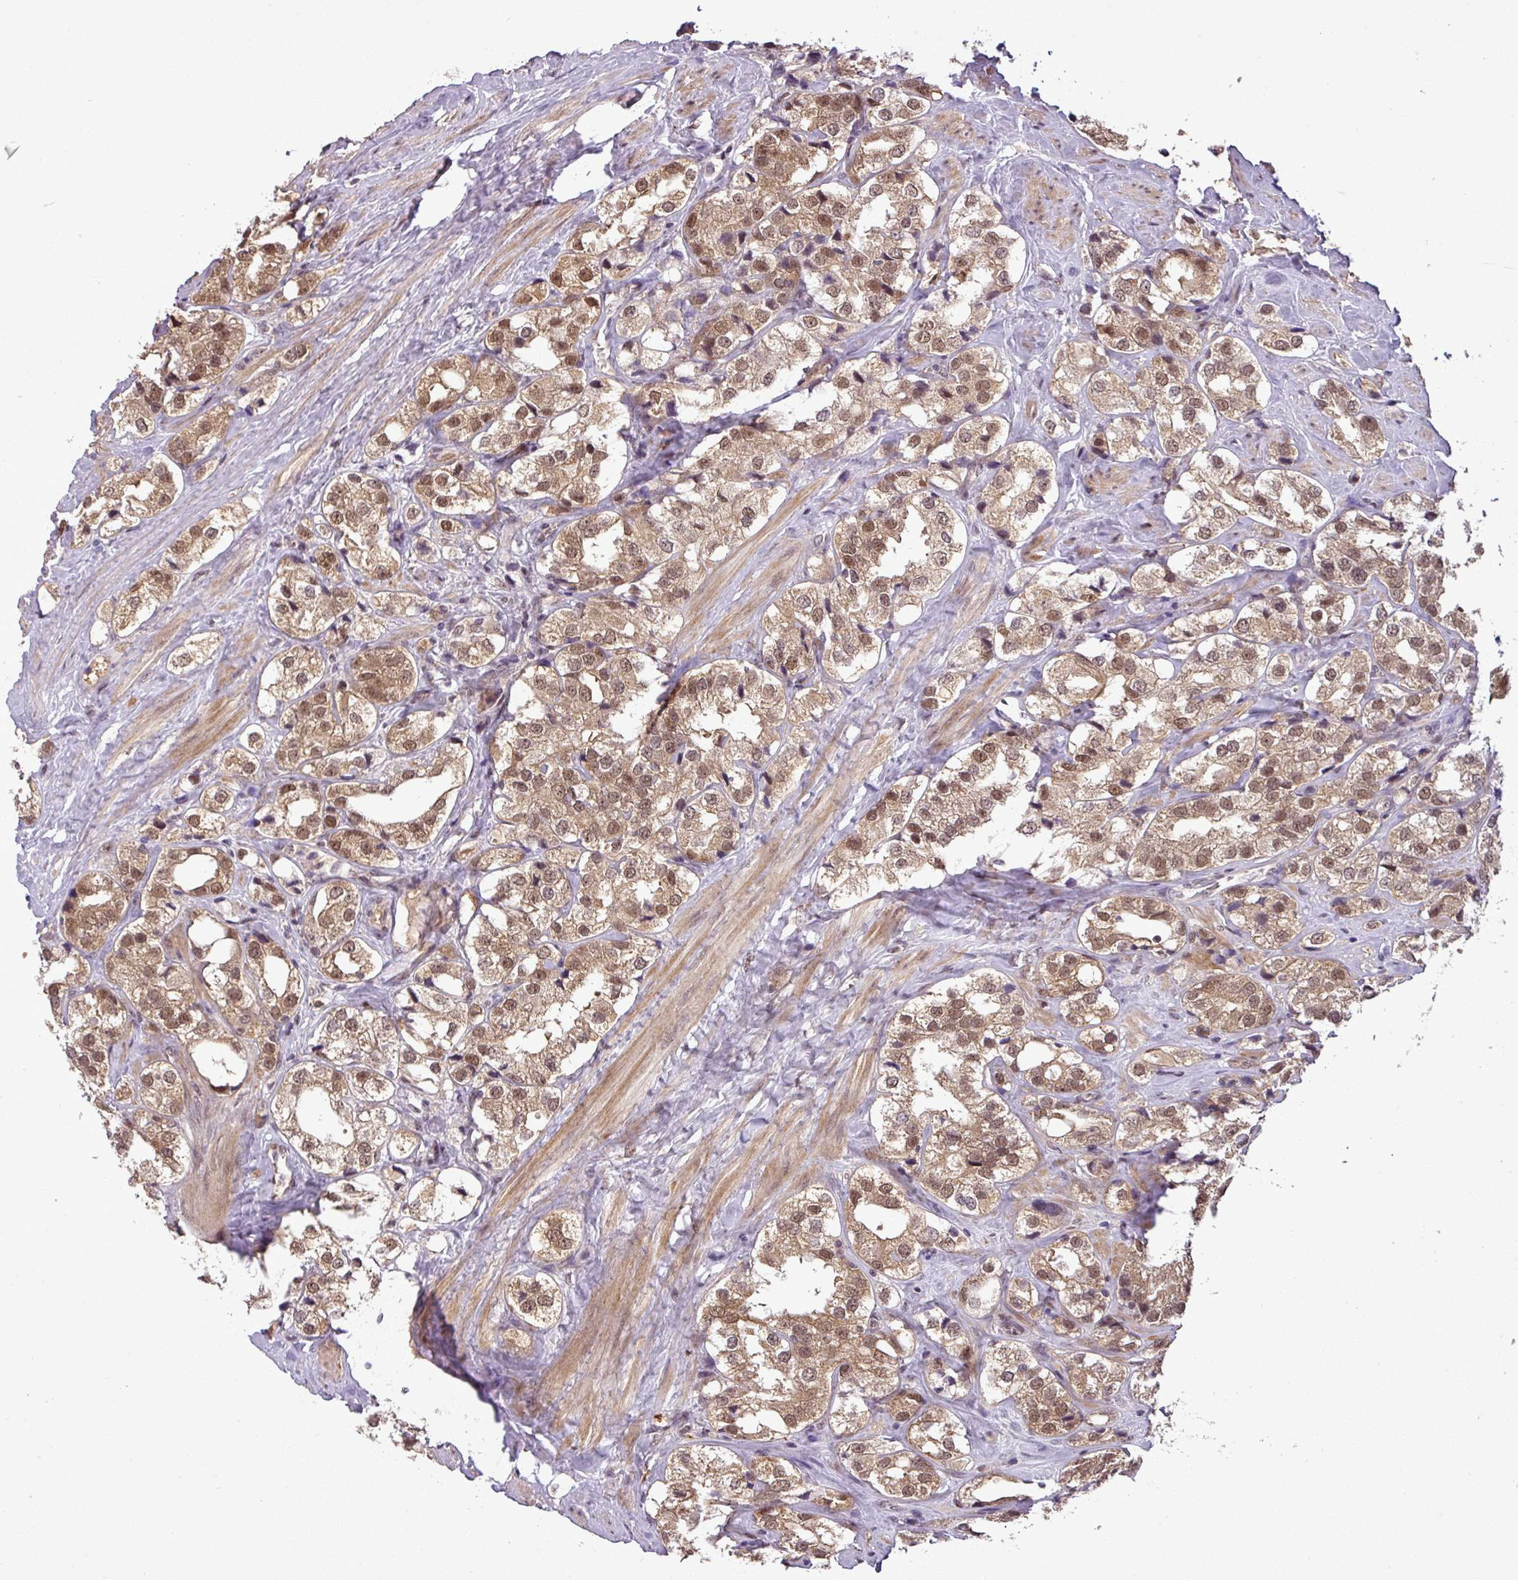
{"staining": {"intensity": "moderate", "quantity": ">75%", "location": "cytoplasmic/membranous,nuclear"}, "tissue": "prostate cancer", "cell_type": "Tumor cells", "image_type": "cancer", "snomed": [{"axis": "morphology", "description": "Adenocarcinoma, NOS"}, {"axis": "topography", "description": "Prostate"}], "caption": "Adenocarcinoma (prostate) stained with a brown dye displays moderate cytoplasmic/membranous and nuclear positive staining in approximately >75% of tumor cells.", "gene": "MFHAS1", "patient": {"sex": "male", "age": 79}}